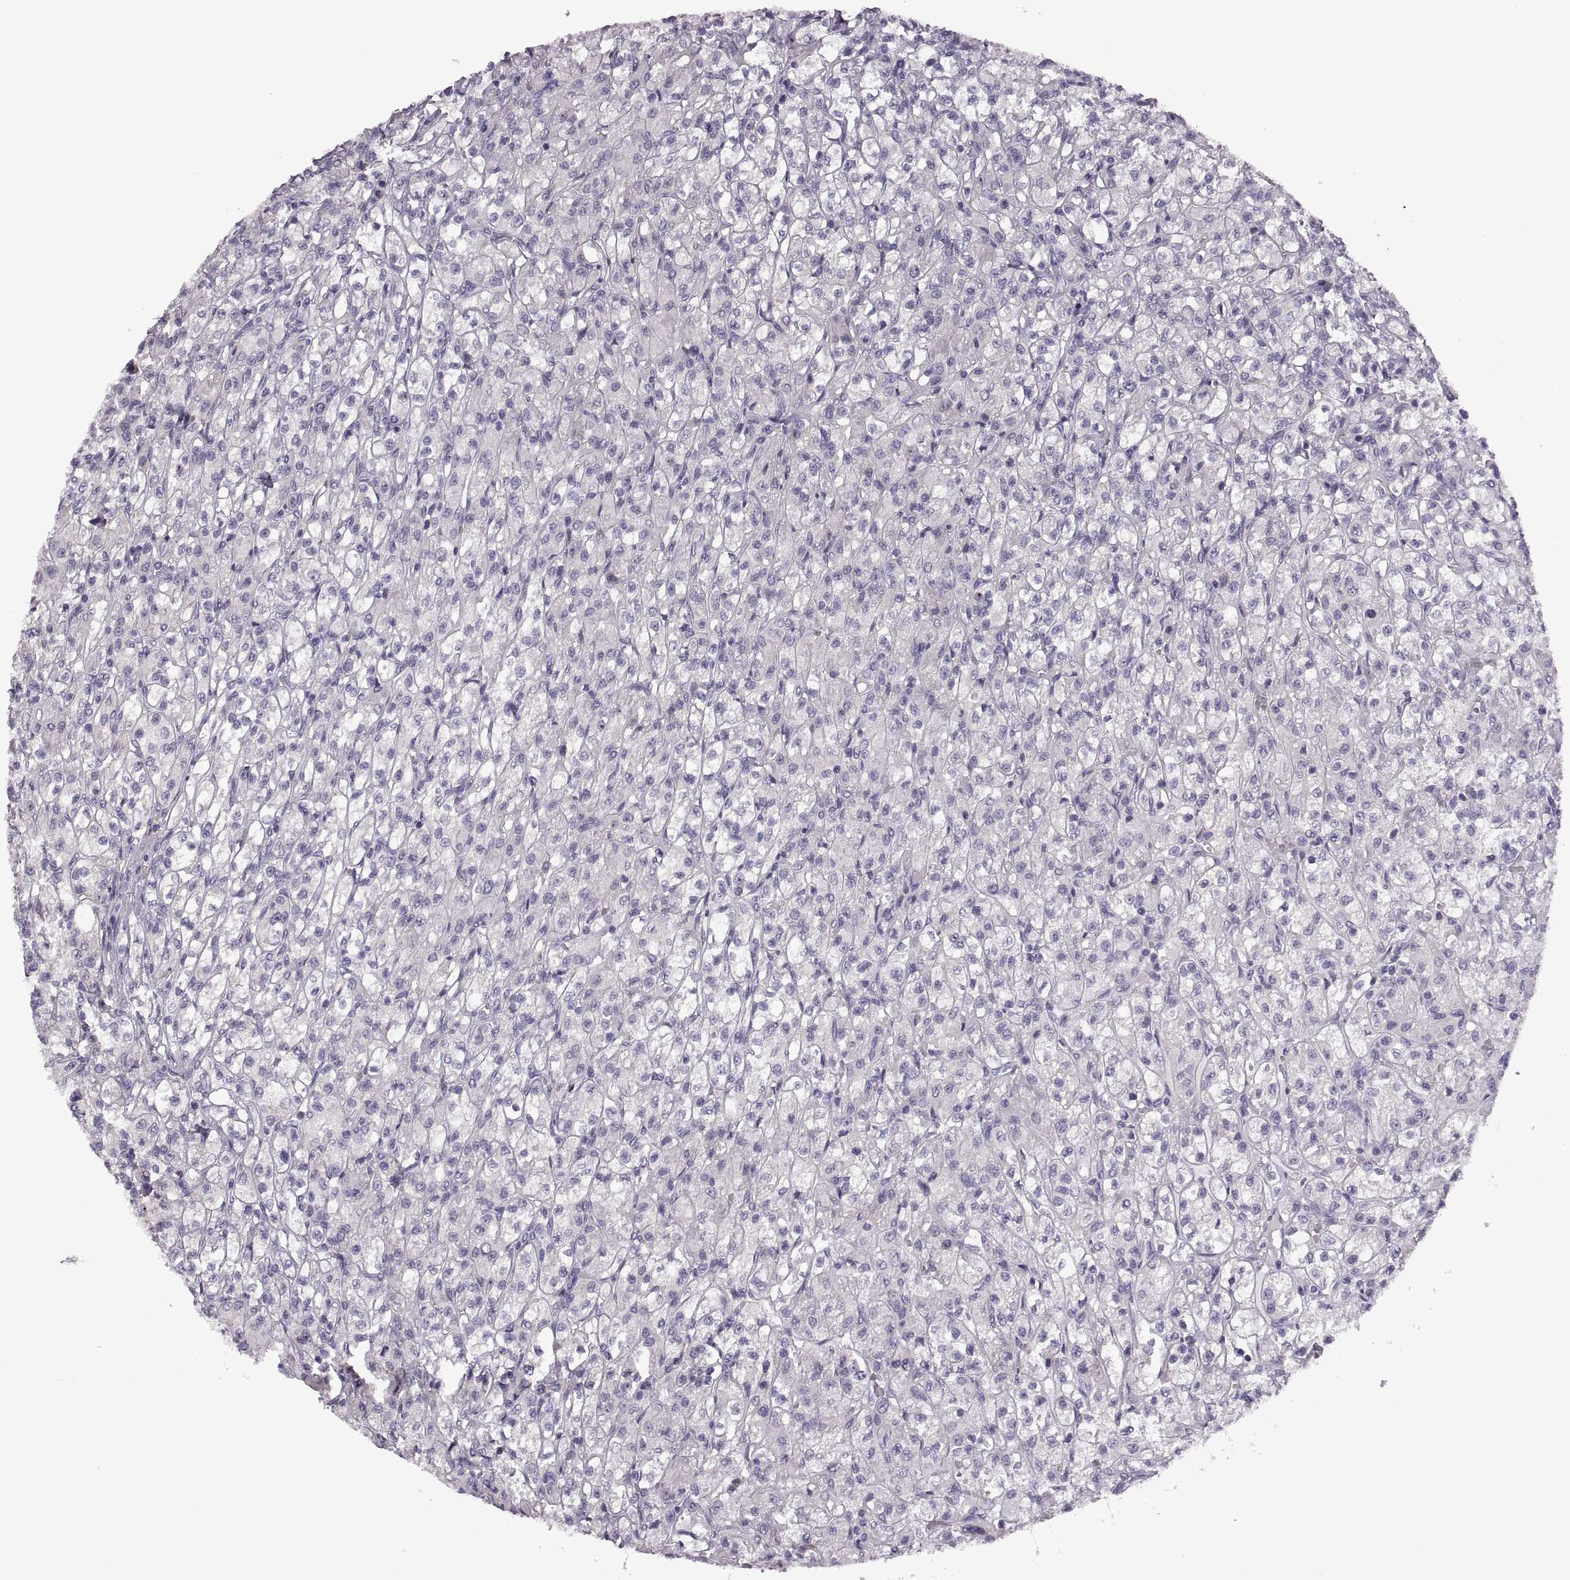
{"staining": {"intensity": "negative", "quantity": "none", "location": "none"}, "tissue": "renal cancer", "cell_type": "Tumor cells", "image_type": "cancer", "snomed": [{"axis": "morphology", "description": "Adenocarcinoma, NOS"}, {"axis": "topography", "description": "Kidney"}], "caption": "Tumor cells show no significant protein staining in adenocarcinoma (renal).", "gene": "RIPK4", "patient": {"sex": "female", "age": 70}}